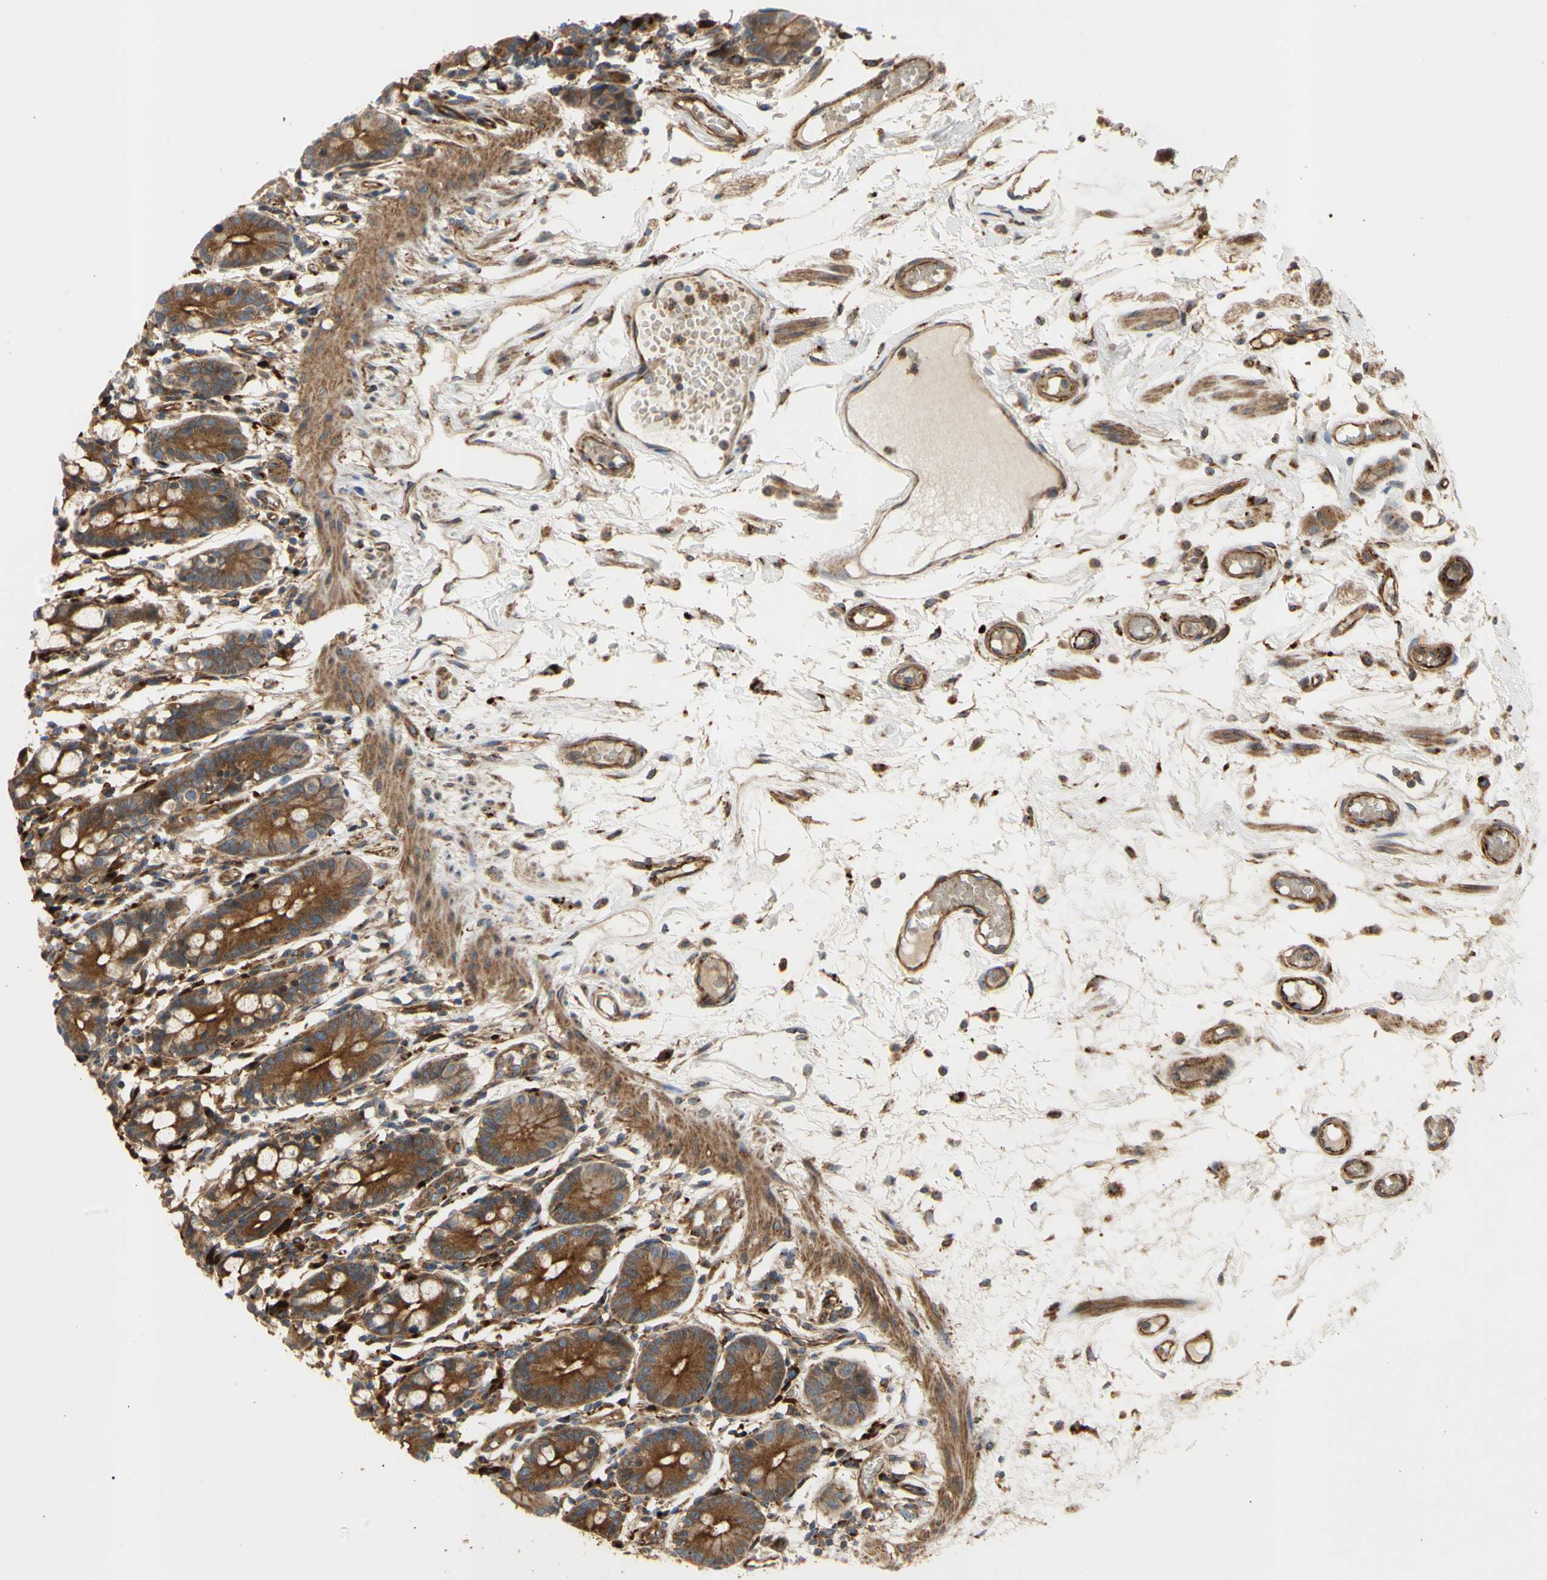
{"staining": {"intensity": "strong", "quantity": ">75%", "location": "cytoplasmic/membranous"}, "tissue": "small intestine", "cell_type": "Glandular cells", "image_type": "normal", "snomed": [{"axis": "morphology", "description": "Normal tissue, NOS"}, {"axis": "morphology", "description": "Cystadenocarcinoma, serous, Metastatic site"}, {"axis": "topography", "description": "Small intestine"}], "caption": "Brown immunohistochemical staining in benign small intestine shows strong cytoplasmic/membranous expression in about >75% of glandular cells. Immunohistochemistry stains the protein of interest in brown and the nuclei are stained blue.", "gene": "TUBG2", "patient": {"sex": "female", "age": 61}}